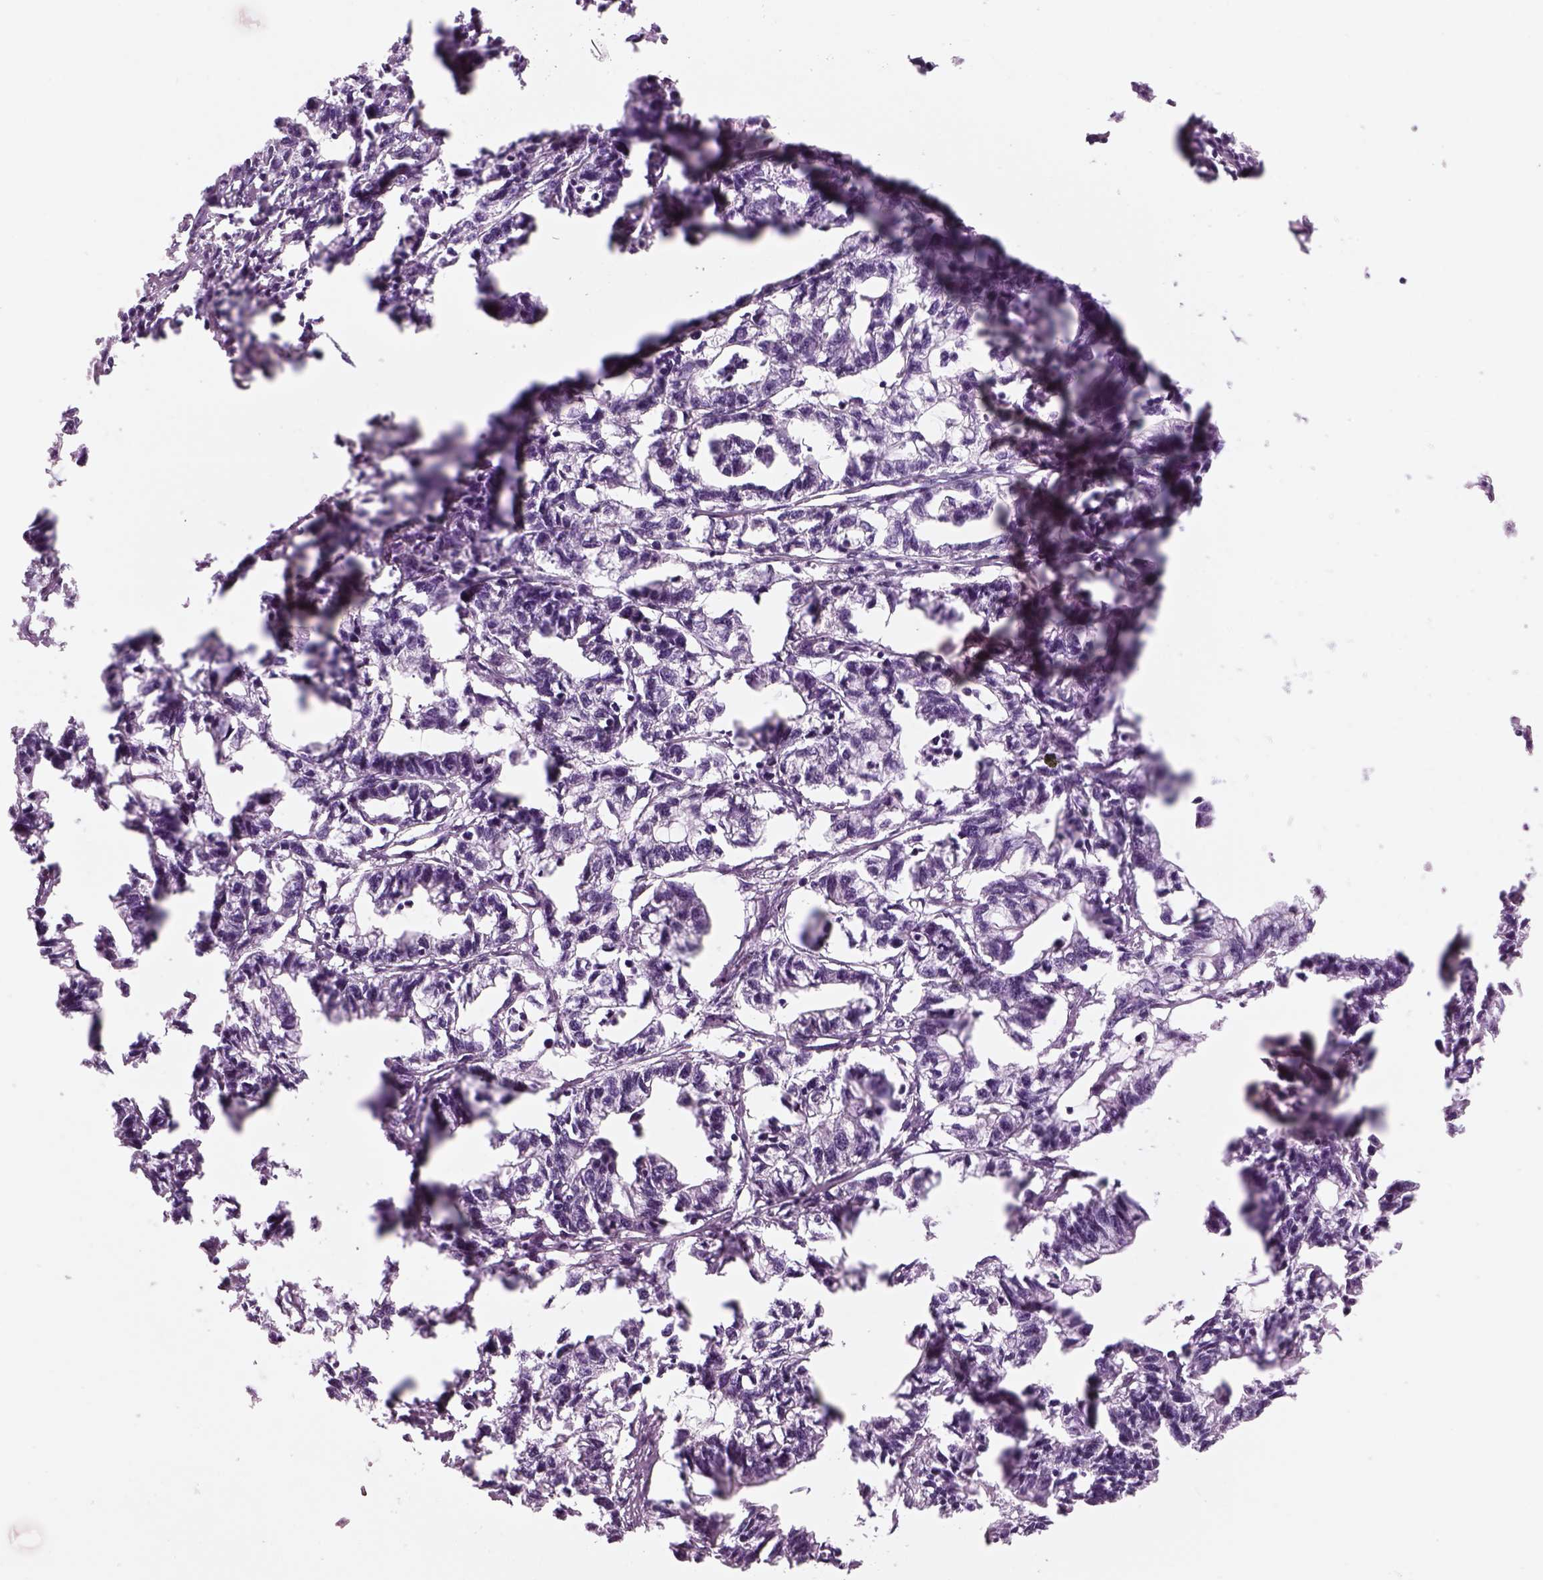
{"staining": {"intensity": "negative", "quantity": "none", "location": "none"}, "tissue": "stomach cancer", "cell_type": "Tumor cells", "image_type": "cancer", "snomed": [{"axis": "morphology", "description": "Adenocarcinoma, NOS"}, {"axis": "topography", "description": "Stomach"}], "caption": "Immunohistochemistry (IHC) of human adenocarcinoma (stomach) exhibits no positivity in tumor cells.", "gene": "GAS2L2", "patient": {"sex": "male", "age": 83}}